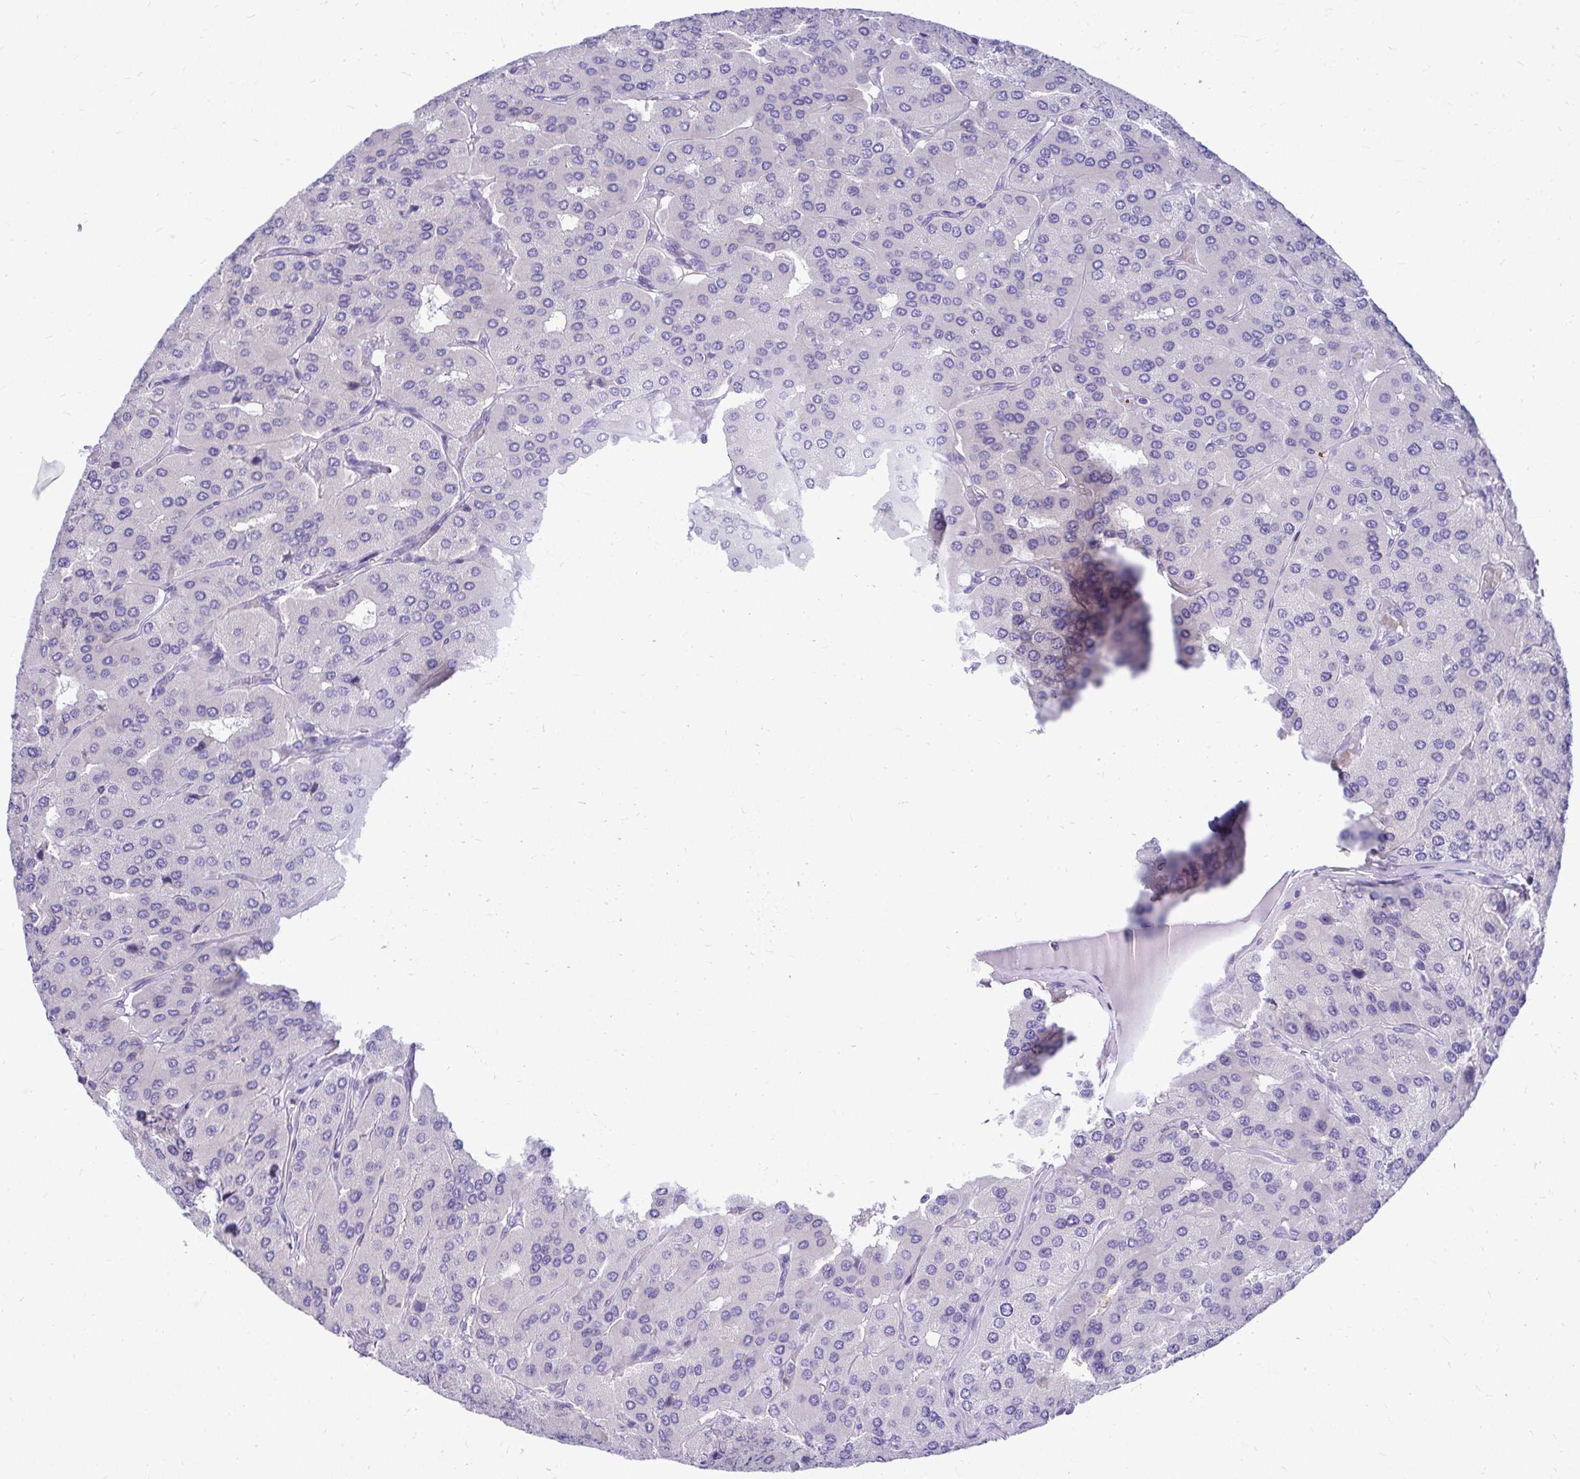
{"staining": {"intensity": "negative", "quantity": "none", "location": "none"}, "tissue": "parathyroid gland", "cell_type": "Glandular cells", "image_type": "normal", "snomed": [{"axis": "morphology", "description": "Normal tissue, NOS"}, {"axis": "morphology", "description": "Adenoma, NOS"}, {"axis": "topography", "description": "Parathyroid gland"}], "caption": "Immunohistochemistry (IHC) histopathology image of benign parathyroid gland: human parathyroid gland stained with DAB reveals no significant protein positivity in glandular cells. (Stains: DAB immunohistochemistry (IHC) with hematoxylin counter stain, Microscopy: brightfield microscopy at high magnification).", "gene": "ZSWIM9", "patient": {"sex": "female", "age": 86}}